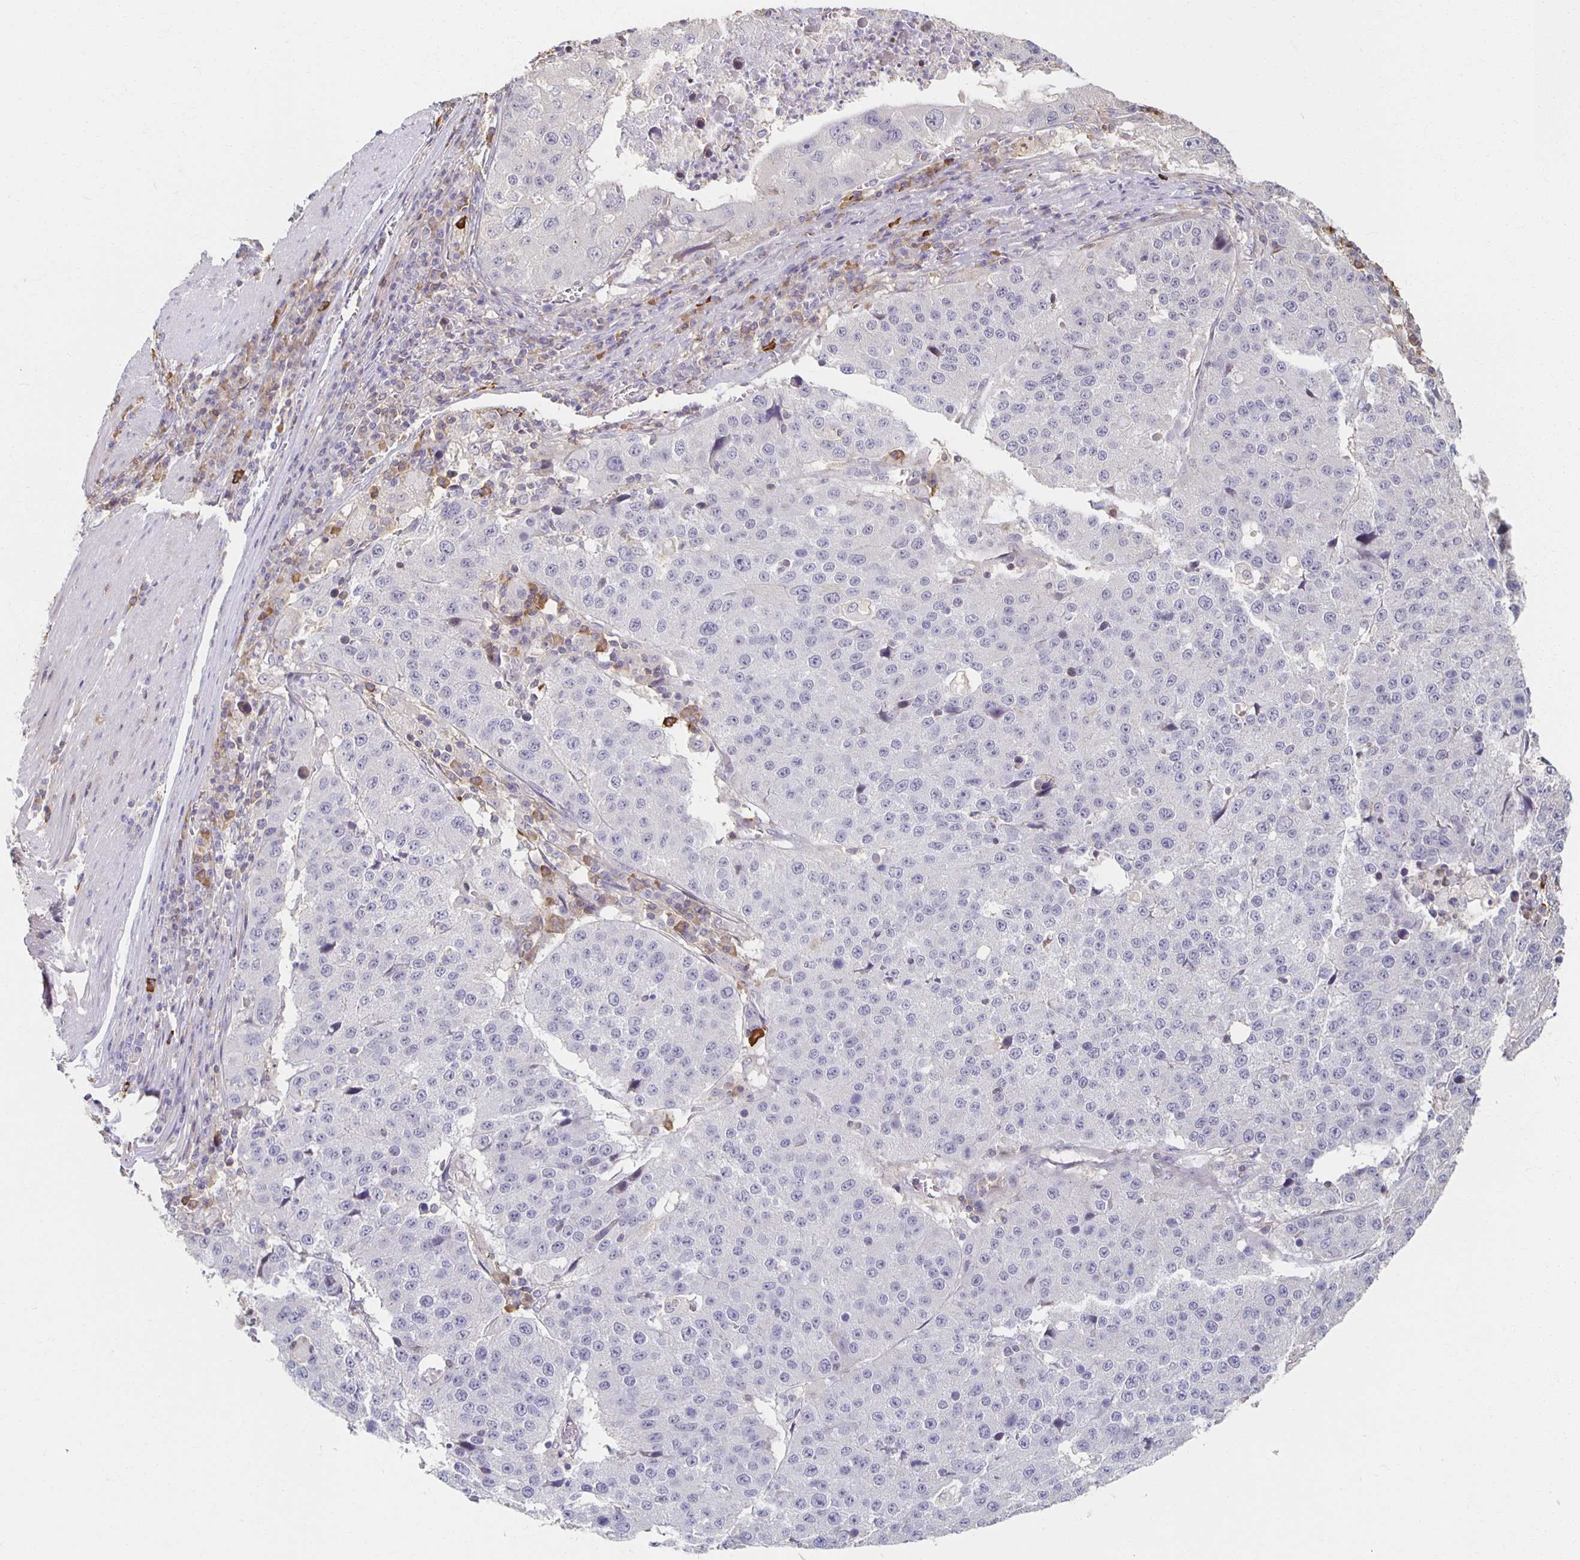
{"staining": {"intensity": "negative", "quantity": "none", "location": "none"}, "tissue": "stomach cancer", "cell_type": "Tumor cells", "image_type": "cancer", "snomed": [{"axis": "morphology", "description": "Adenocarcinoma, NOS"}, {"axis": "topography", "description": "Stomach"}], "caption": "A high-resolution photomicrograph shows immunohistochemistry staining of stomach cancer (adenocarcinoma), which reveals no significant expression in tumor cells. The staining is performed using DAB (3,3'-diaminobenzidine) brown chromogen with nuclei counter-stained in using hematoxylin.", "gene": "ZNF692", "patient": {"sex": "male", "age": 71}}